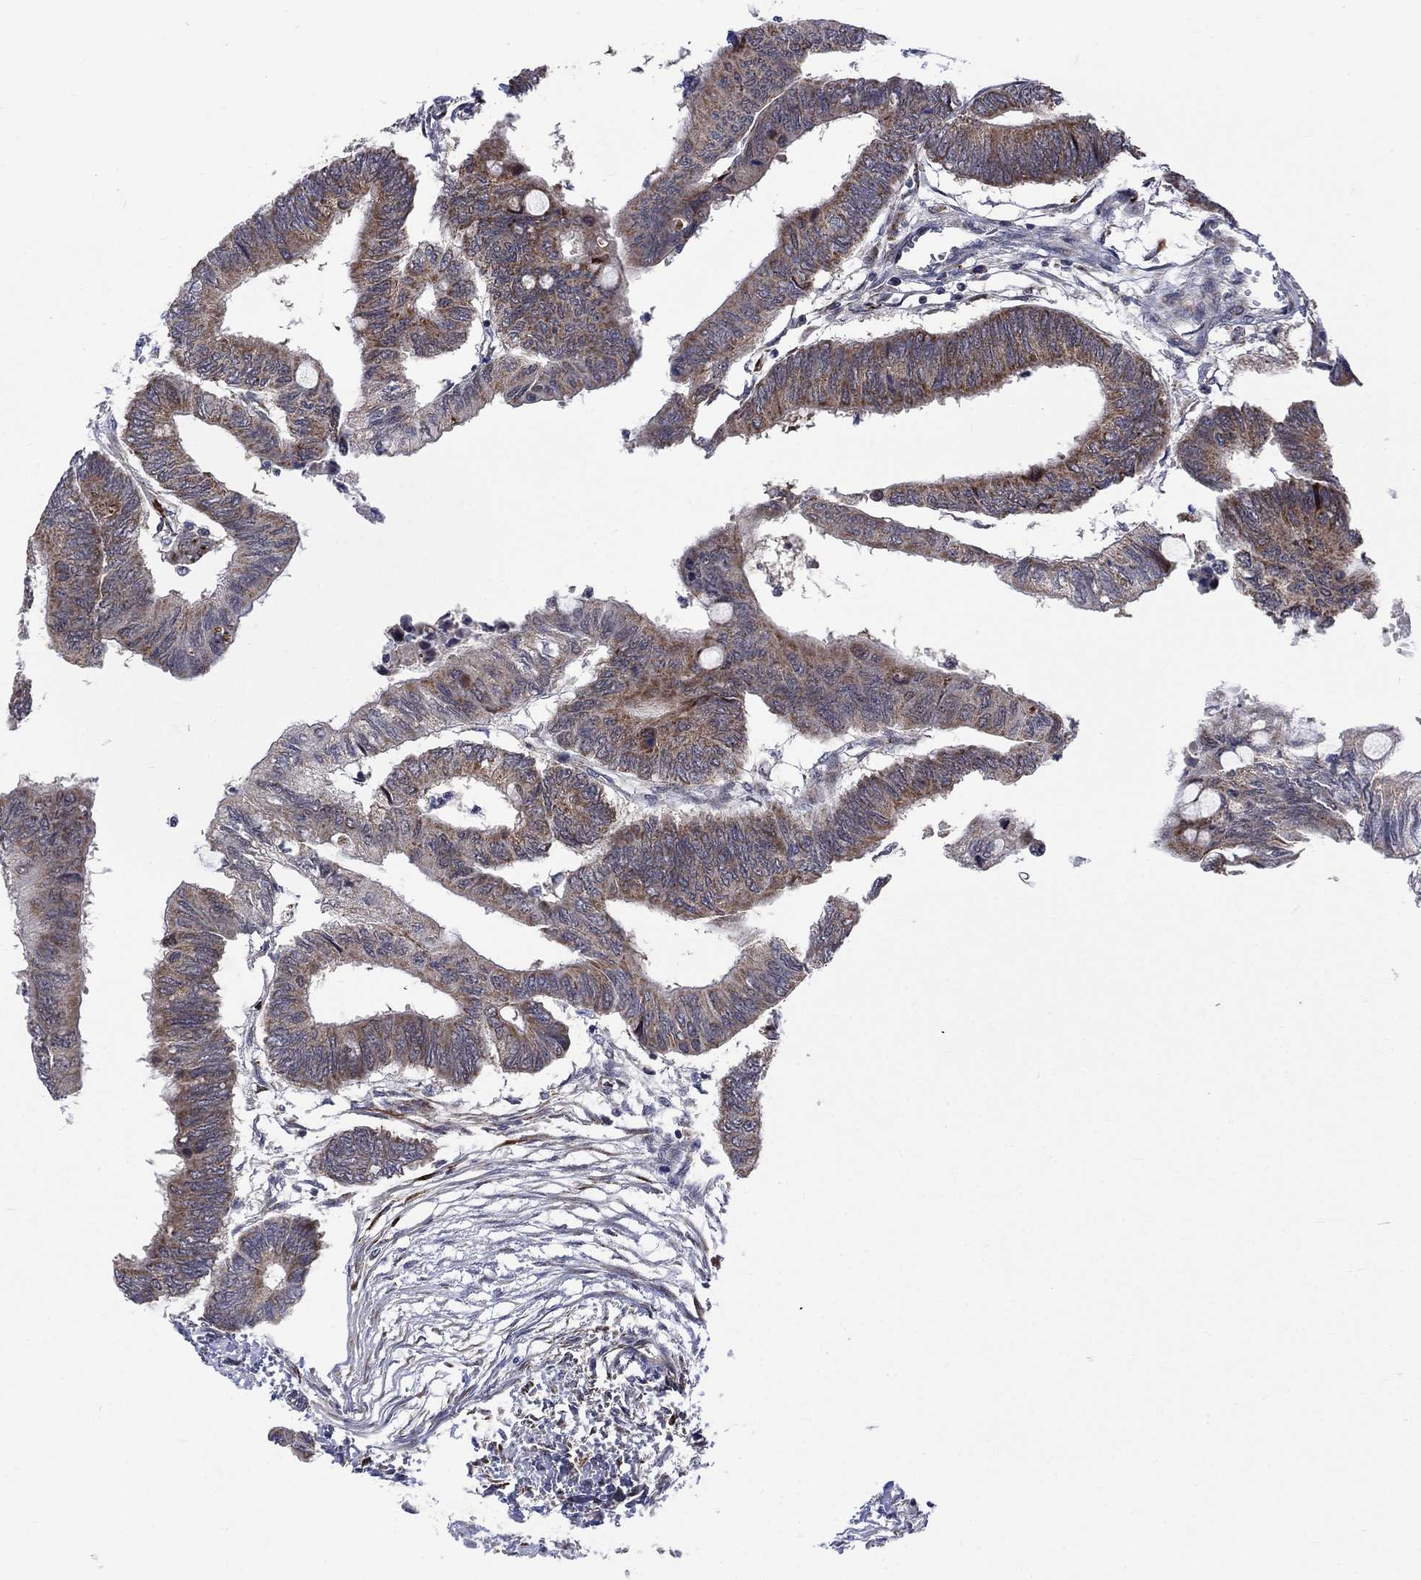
{"staining": {"intensity": "moderate", "quantity": ">75%", "location": "cytoplasmic/membranous"}, "tissue": "colorectal cancer", "cell_type": "Tumor cells", "image_type": "cancer", "snomed": [{"axis": "morphology", "description": "Normal tissue, NOS"}, {"axis": "morphology", "description": "Adenocarcinoma, NOS"}, {"axis": "topography", "description": "Rectum"}, {"axis": "topography", "description": "Peripheral nerve tissue"}], "caption": "A brown stain labels moderate cytoplasmic/membranous positivity of a protein in colorectal cancer tumor cells.", "gene": "SLC35F2", "patient": {"sex": "male", "age": 92}}